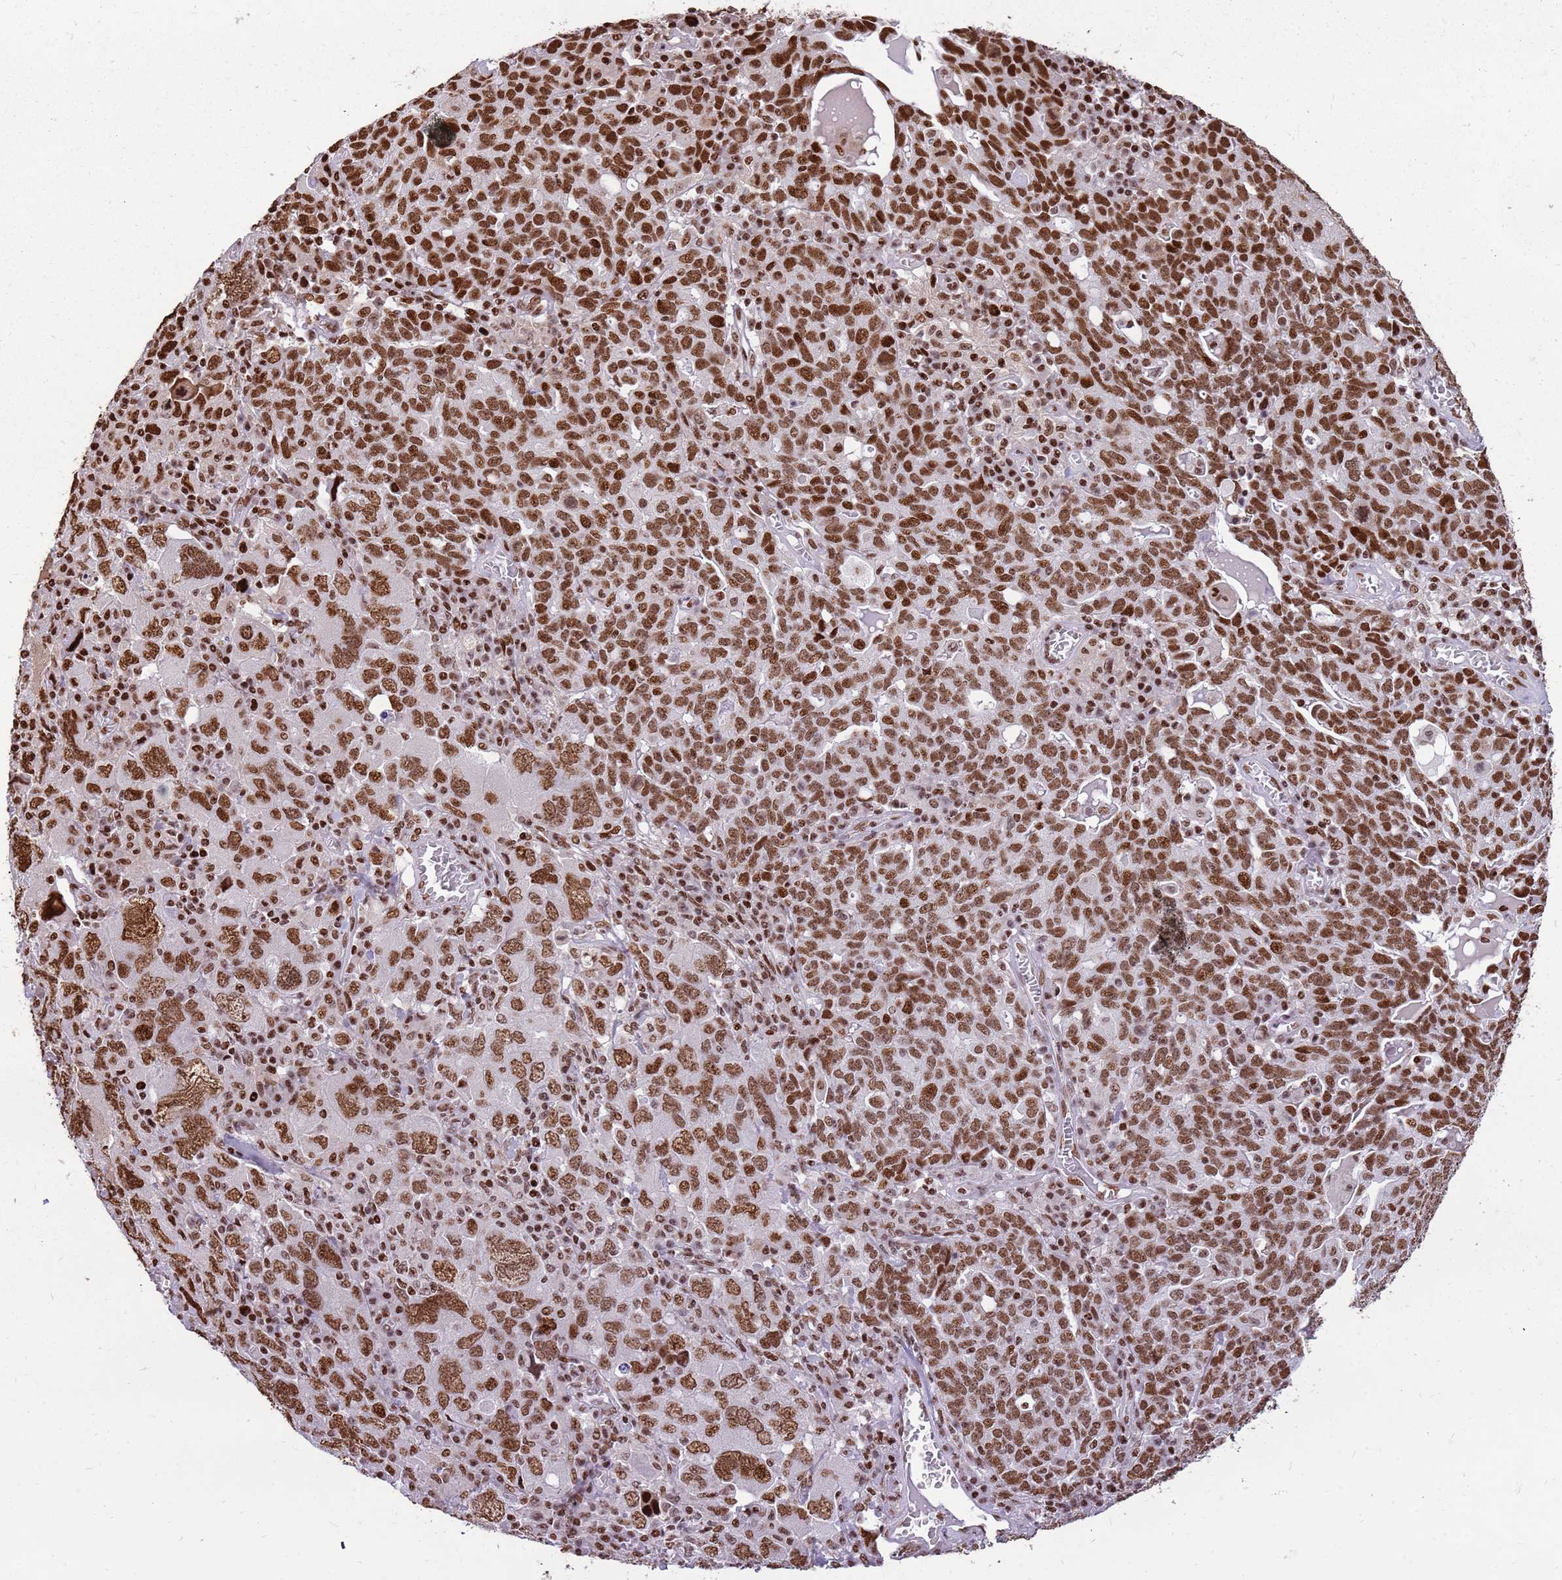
{"staining": {"intensity": "strong", "quantity": ">75%", "location": "nuclear"}, "tissue": "ovarian cancer", "cell_type": "Tumor cells", "image_type": "cancer", "snomed": [{"axis": "morphology", "description": "Carcinoma, endometroid"}, {"axis": "topography", "description": "Ovary"}], "caption": "Immunohistochemical staining of human ovarian cancer reveals strong nuclear protein staining in about >75% of tumor cells.", "gene": "WASHC4", "patient": {"sex": "female", "age": 62}}